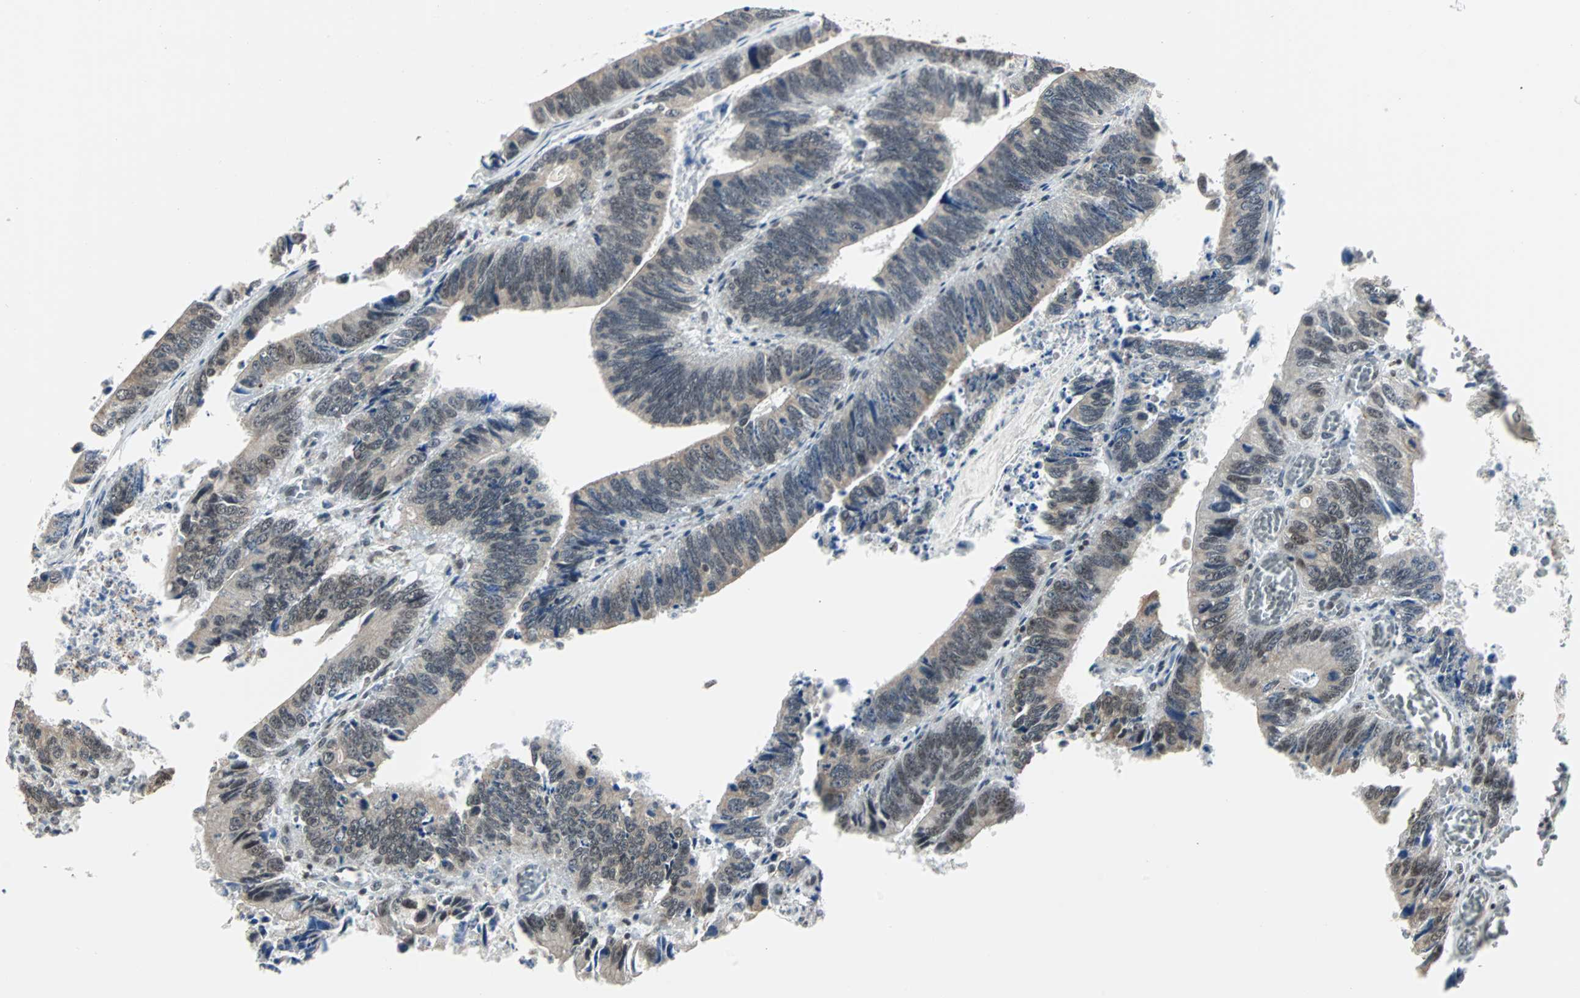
{"staining": {"intensity": "weak", "quantity": ">75%", "location": "cytoplasmic/membranous"}, "tissue": "colorectal cancer", "cell_type": "Tumor cells", "image_type": "cancer", "snomed": [{"axis": "morphology", "description": "Adenocarcinoma, NOS"}, {"axis": "topography", "description": "Colon"}], "caption": "This is an image of IHC staining of colorectal cancer (adenocarcinoma), which shows weak staining in the cytoplasmic/membranous of tumor cells.", "gene": "TERF2IP", "patient": {"sex": "male", "age": 72}}